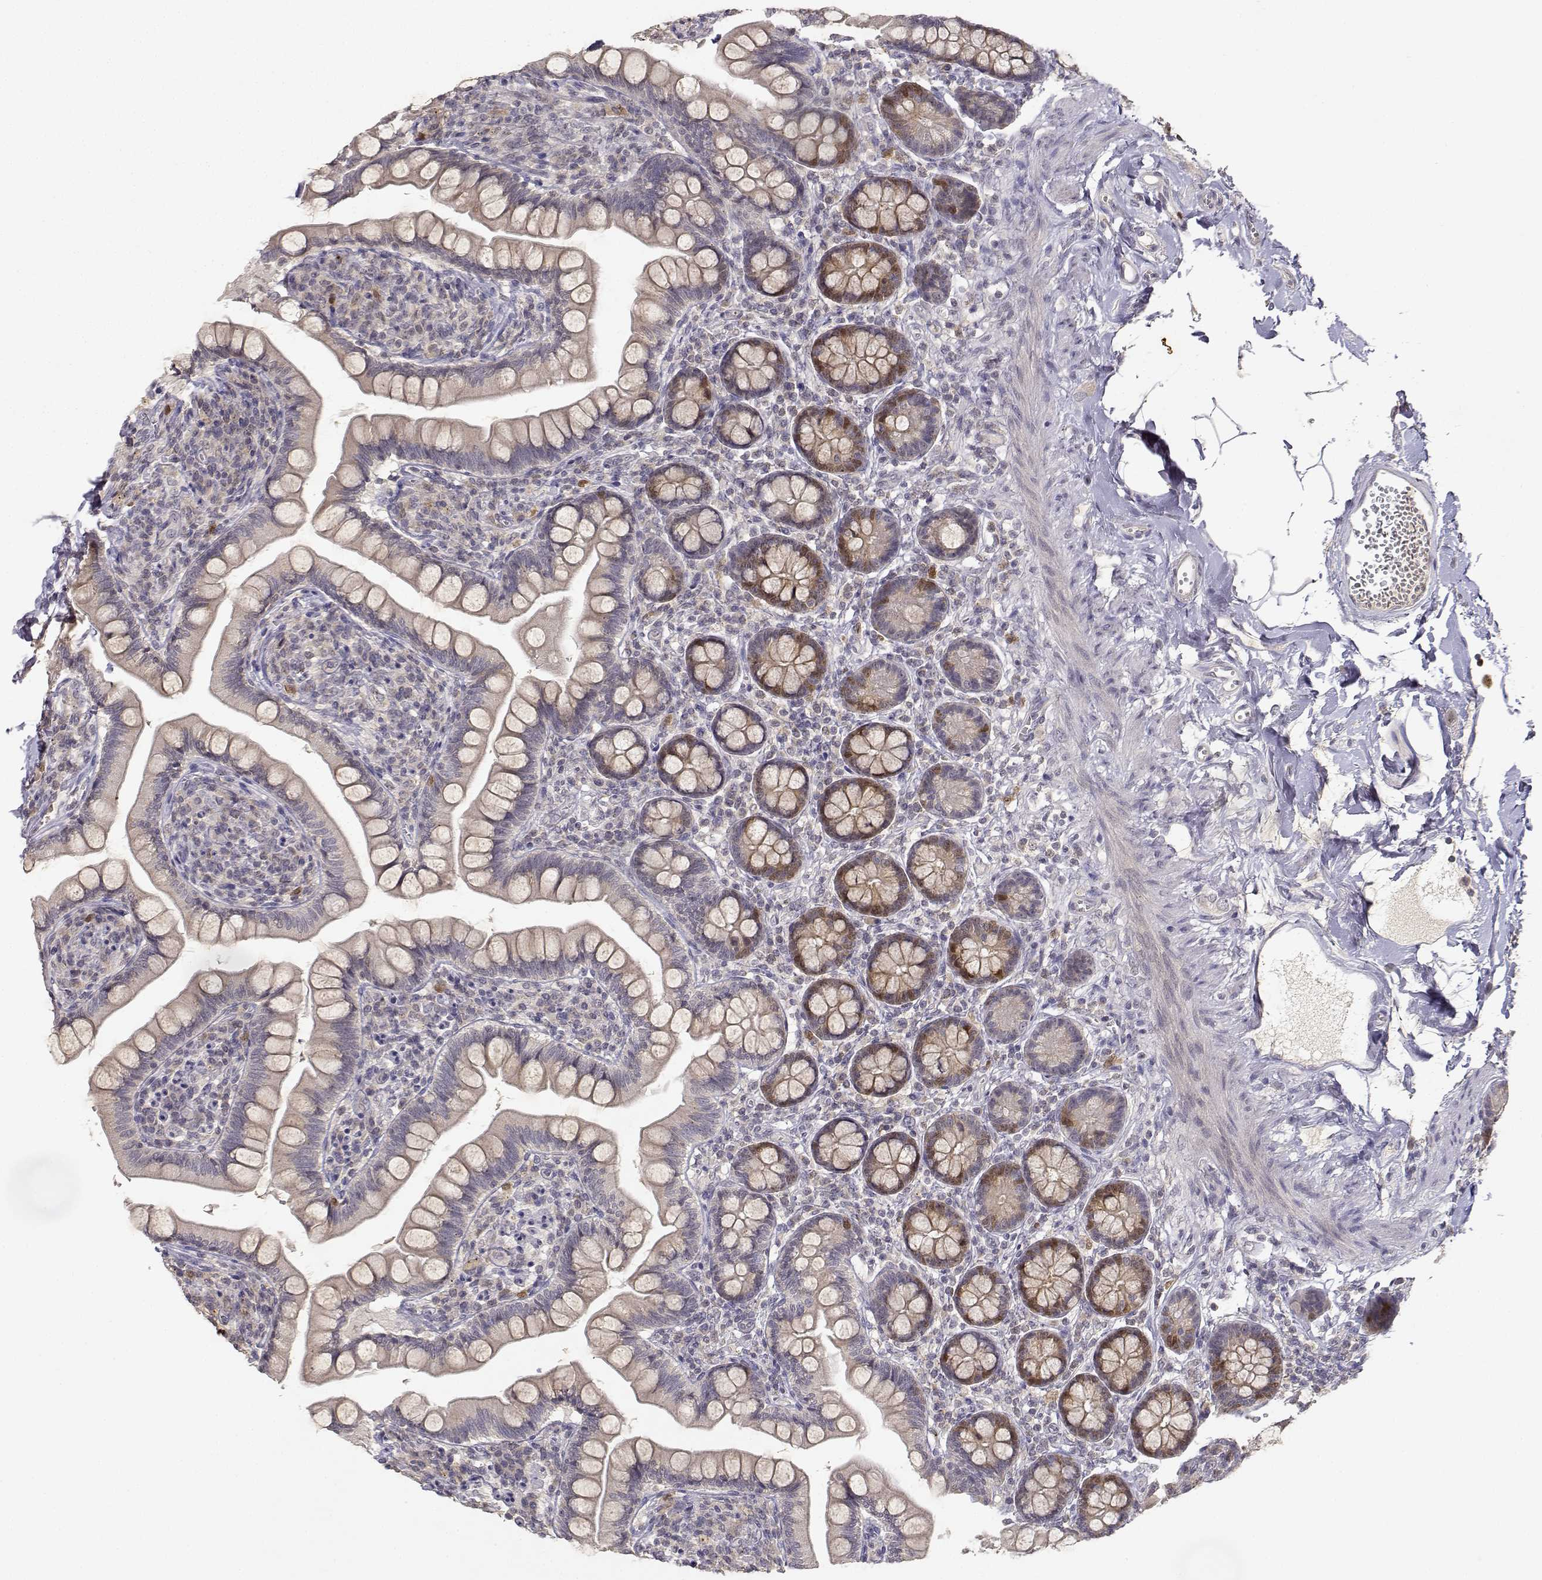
{"staining": {"intensity": "moderate", "quantity": "<25%", "location": "nuclear"}, "tissue": "small intestine", "cell_type": "Glandular cells", "image_type": "normal", "snomed": [{"axis": "morphology", "description": "Normal tissue, NOS"}, {"axis": "topography", "description": "Small intestine"}], "caption": "IHC of normal small intestine demonstrates low levels of moderate nuclear positivity in approximately <25% of glandular cells. Using DAB (brown) and hematoxylin (blue) stains, captured at high magnification using brightfield microscopy.", "gene": "RAD51", "patient": {"sex": "female", "age": 56}}